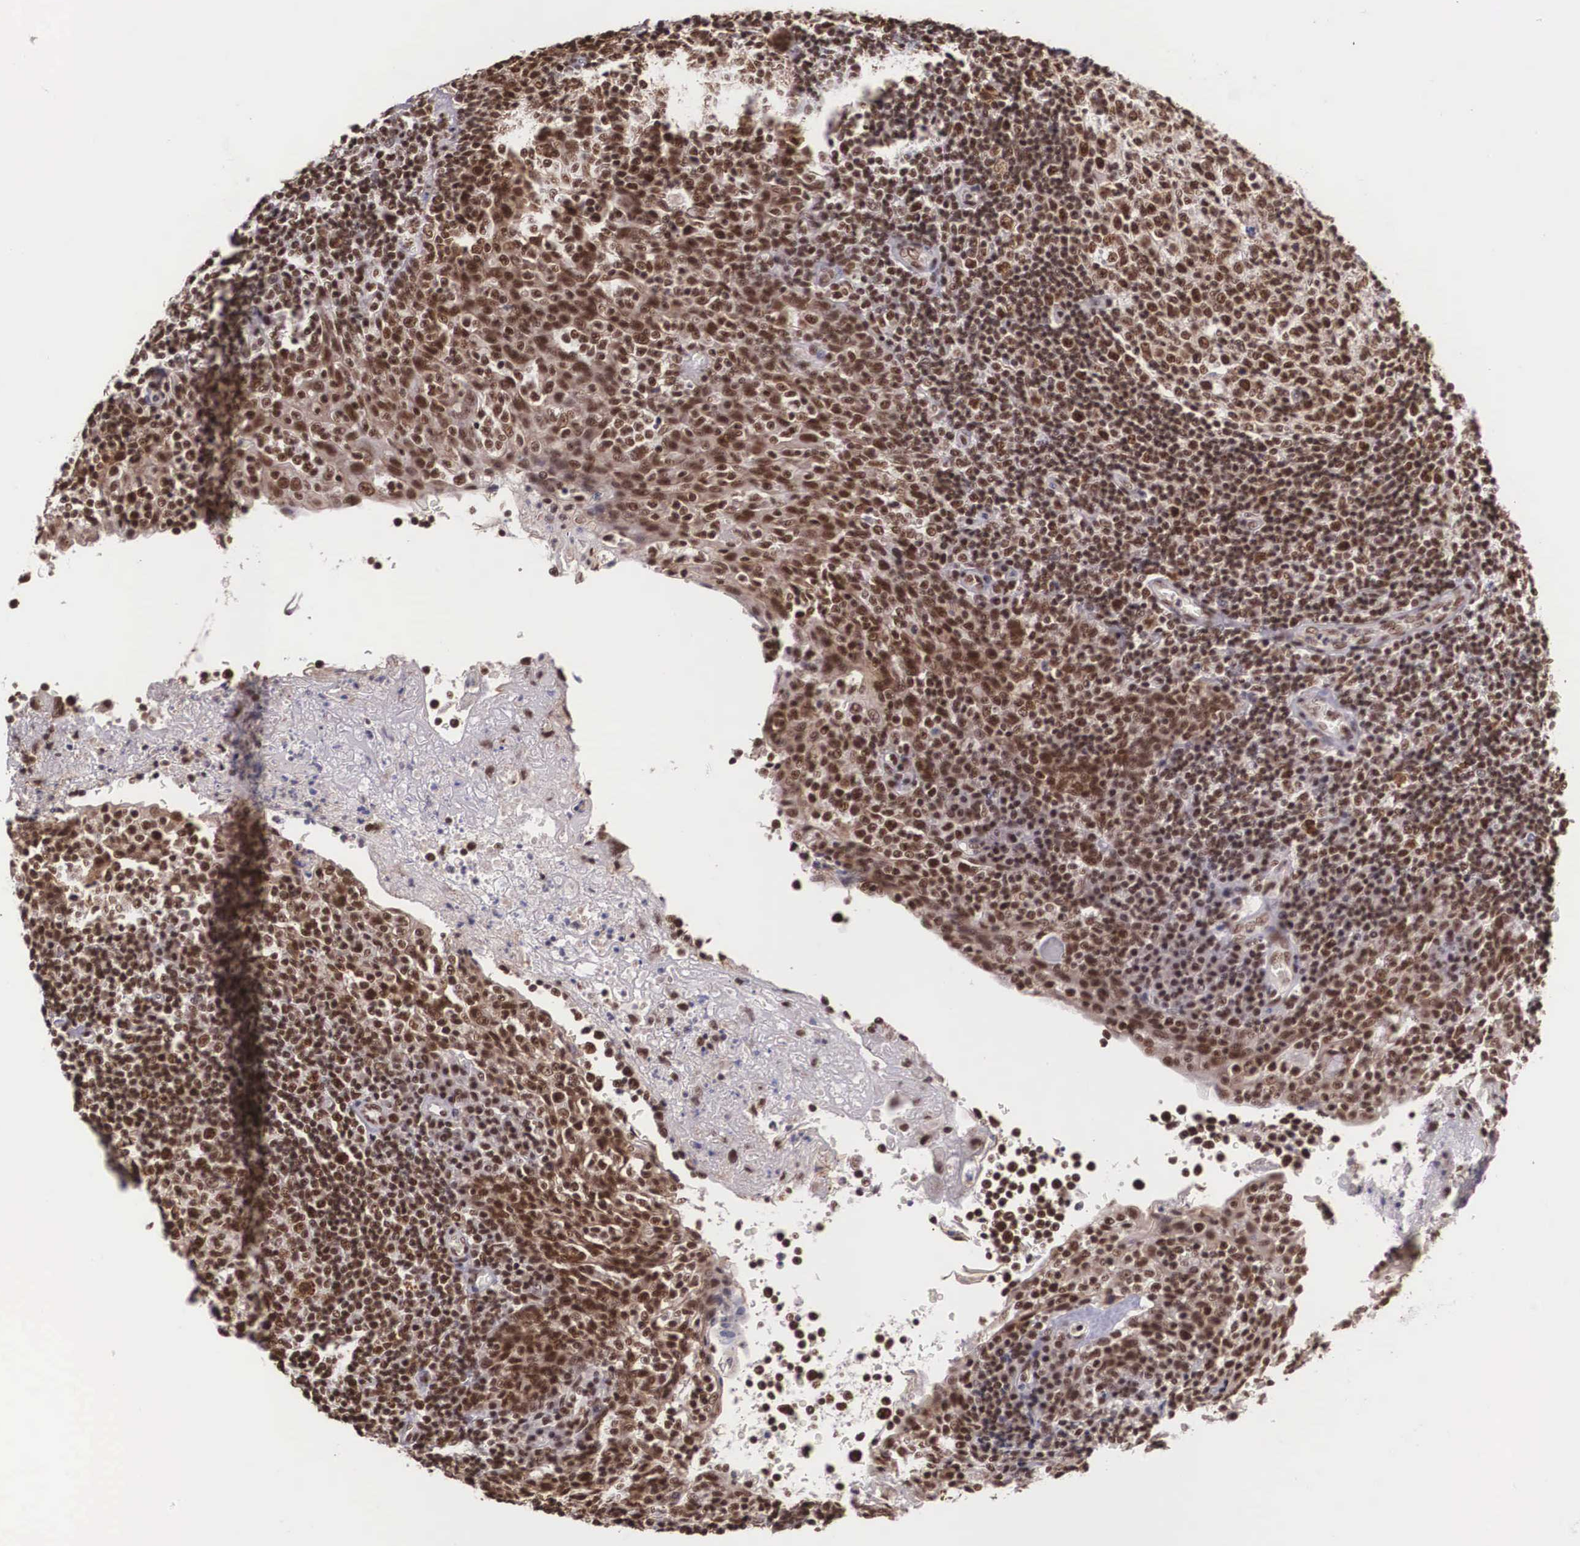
{"staining": {"intensity": "strong", "quantity": ">75%", "location": "nuclear"}, "tissue": "tonsil", "cell_type": "Germinal center cells", "image_type": "normal", "snomed": [{"axis": "morphology", "description": "Normal tissue, NOS"}, {"axis": "topography", "description": "Tonsil"}], "caption": "The photomicrograph exhibits immunohistochemical staining of unremarkable tonsil. There is strong nuclear positivity is present in approximately >75% of germinal center cells.", "gene": "POLR2F", "patient": {"sex": "female", "age": 3}}